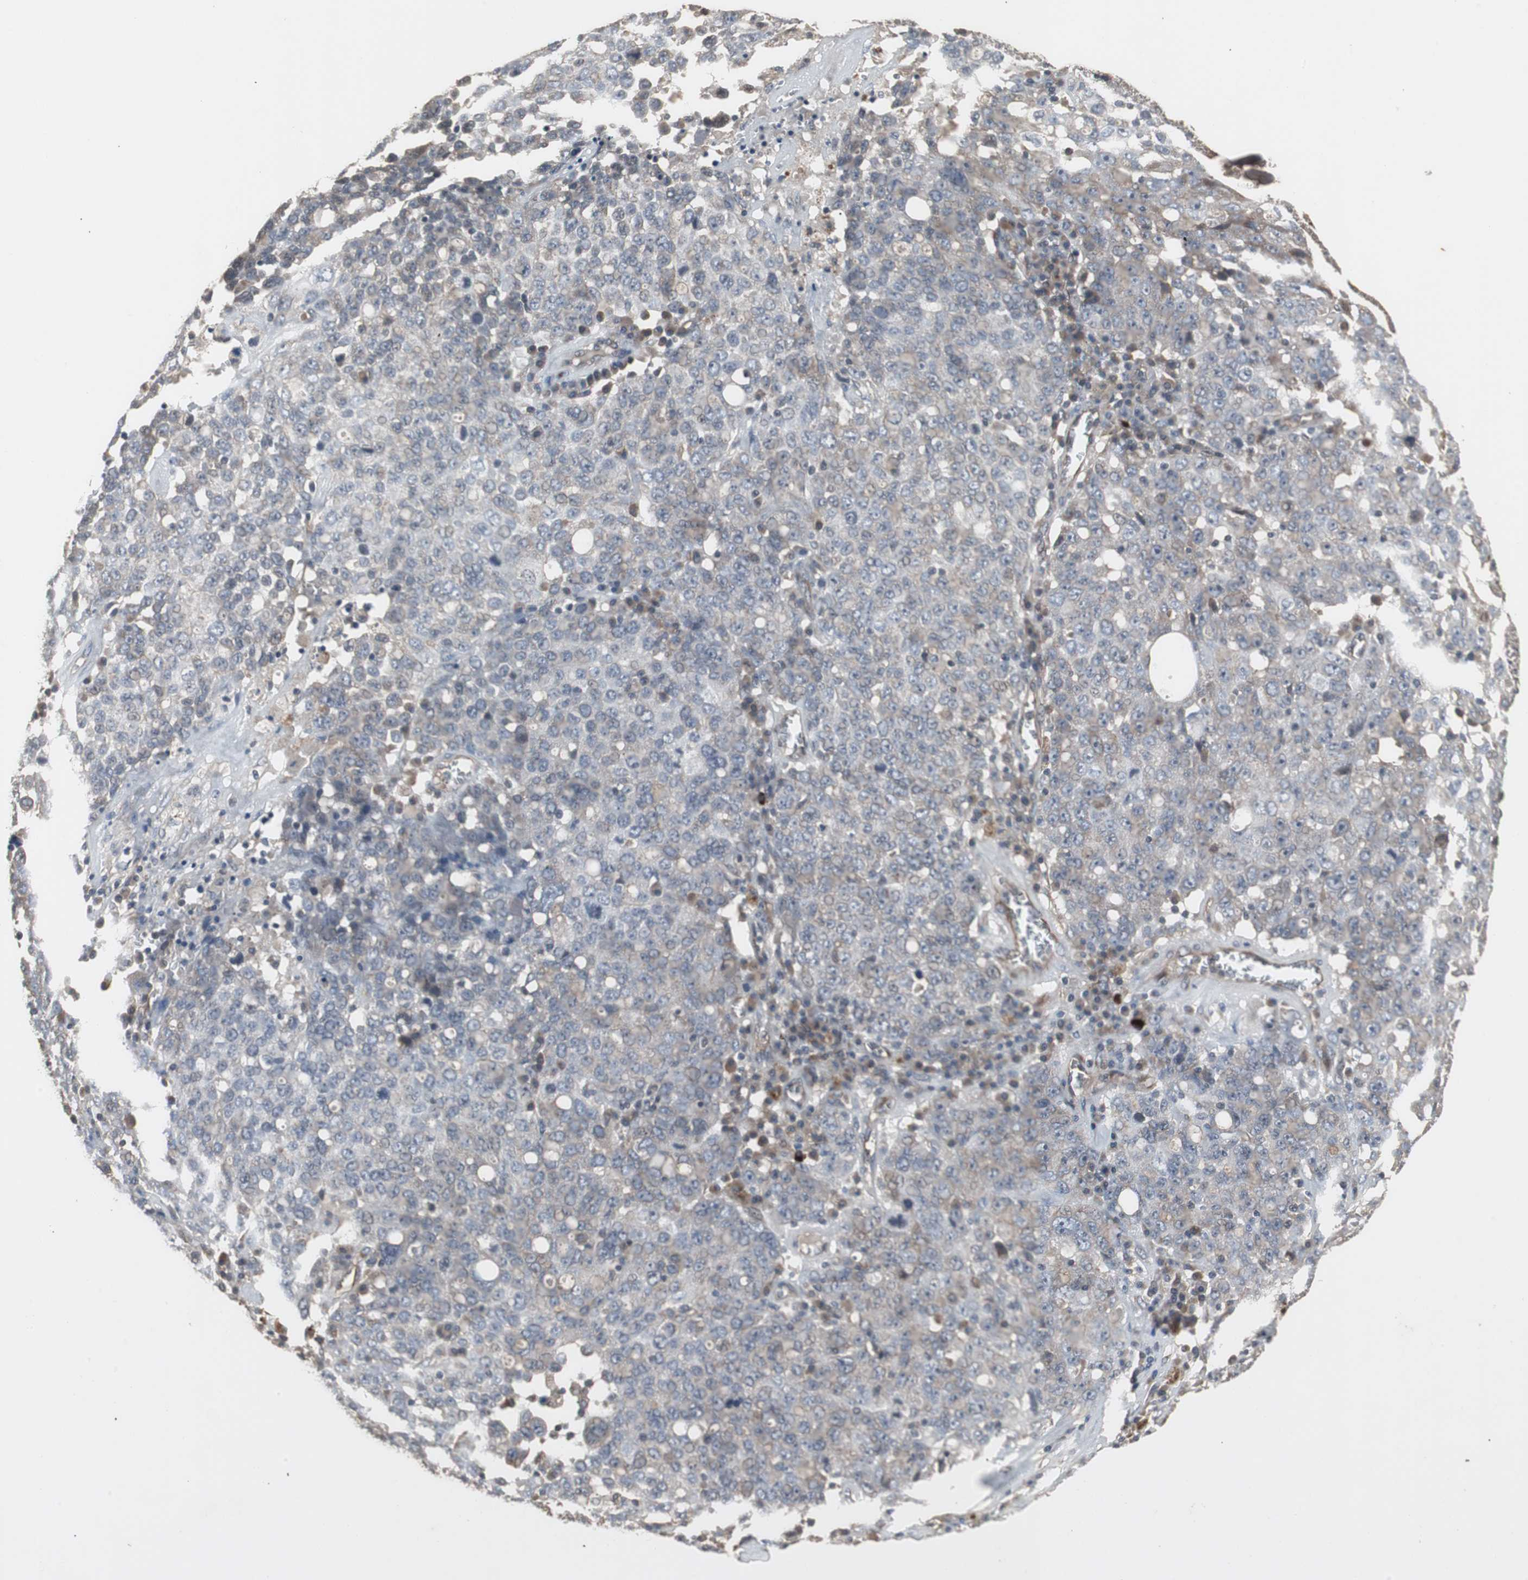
{"staining": {"intensity": "weak", "quantity": "25%-75%", "location": "cytoplasmic/membranous"}, "tissue": "ovarian cancer", "cell_type": "Tumor cells", "image_type": "cancer", "snomed": [{"axis": "morphology", "description": "Carcinoma, endometroid"}, {"axis": "topography", "description": "Ovary"}], "caption": "A high-resolution photomicrograph shows IHC staining of endometroid carcinoma (ovarian), which displays weak cytoplasmic/membranous expression in about 25%-75% of tumor cells.", "gene": "ATP2B2", "patient": {"sex": "female", "age": 62}}